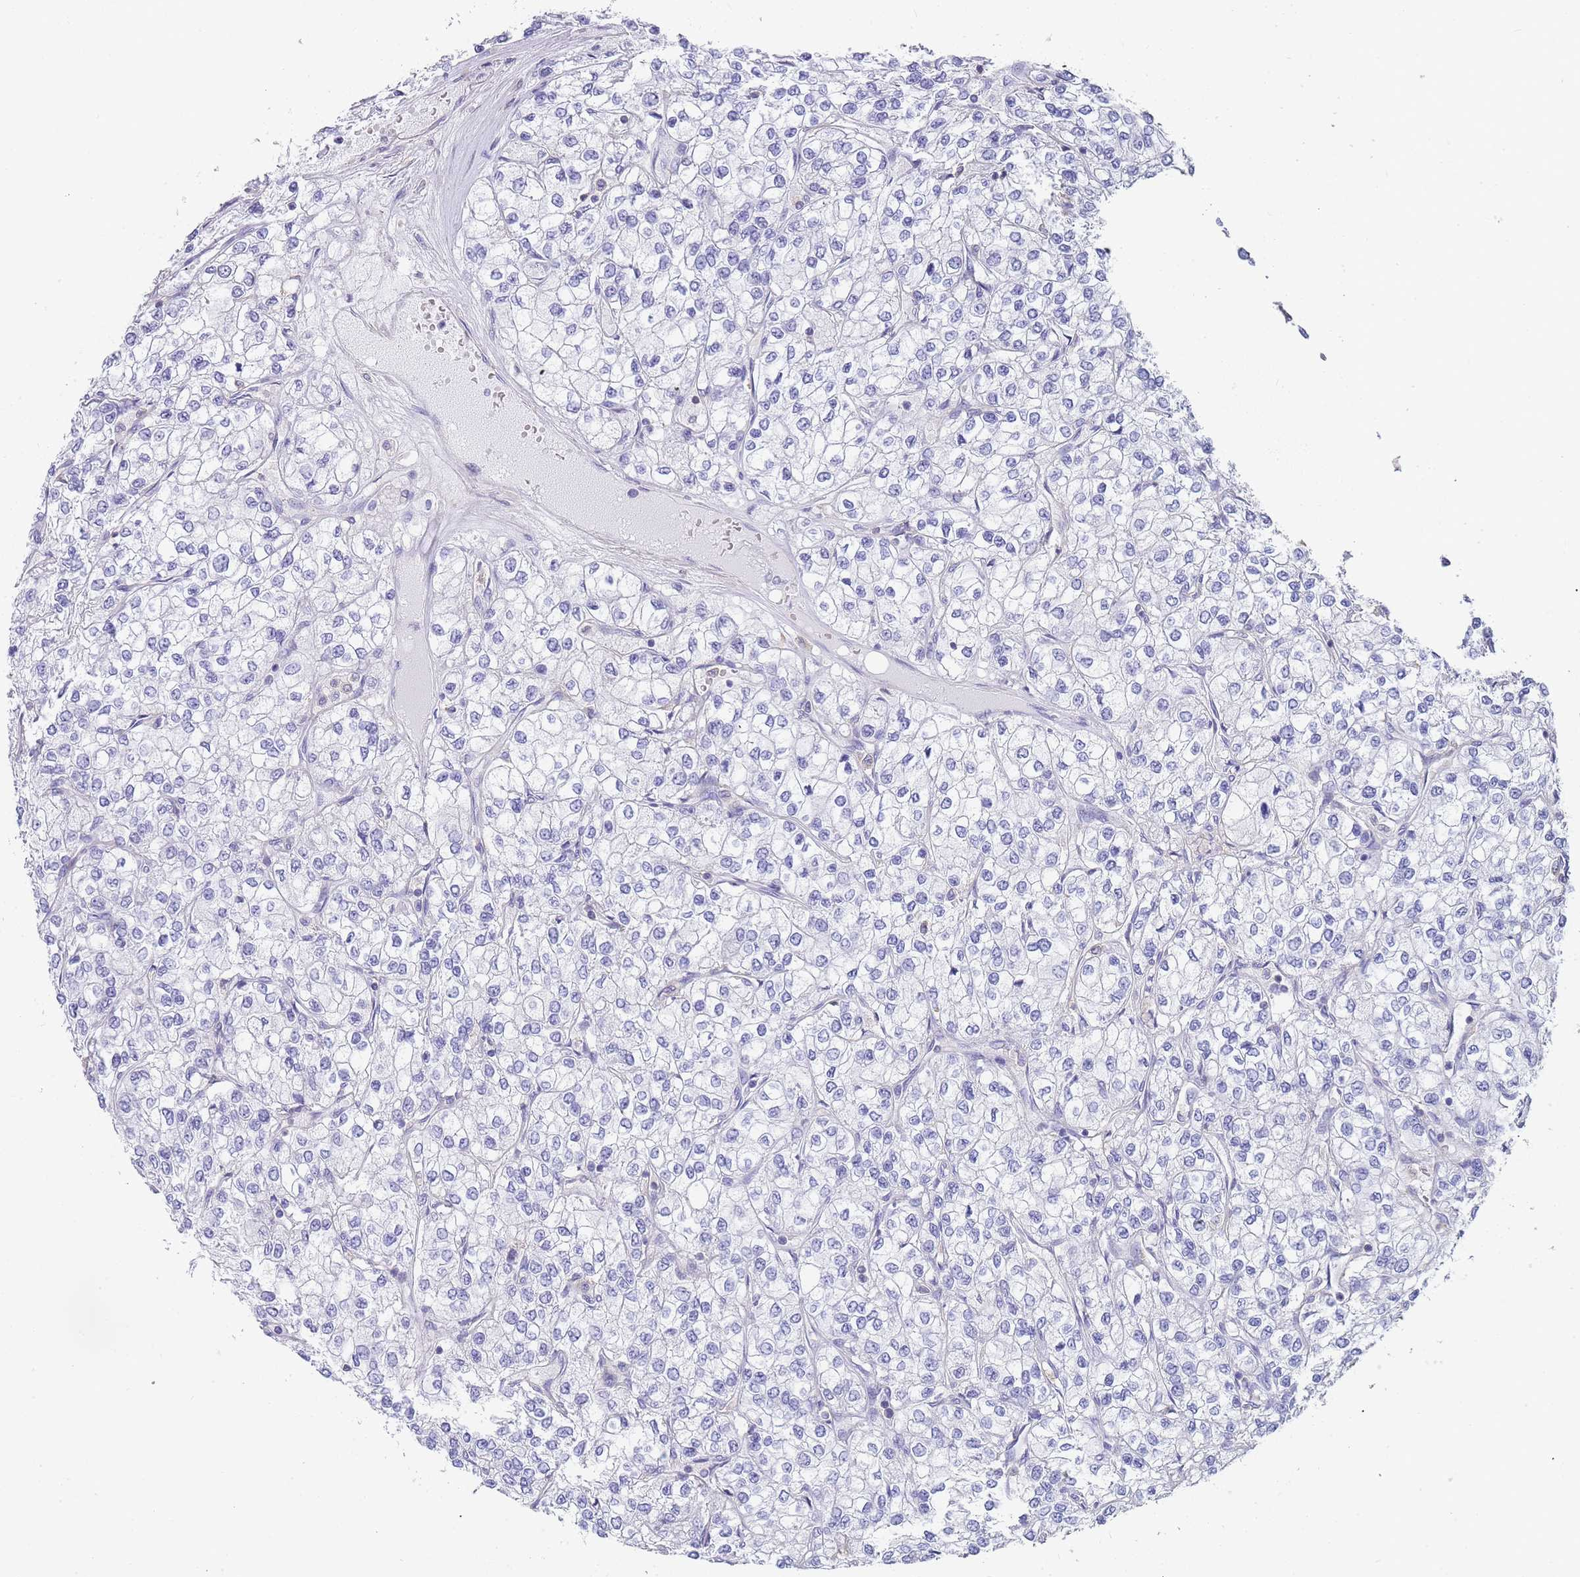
{"staining": {"intensity": "negative", "quantity": "none", "location": "none"}, "tissue": "renal cancer", "cell_type": "Tumor cells", "image_type": "cancer", "snomed": [{"axis": "morphology", "description": "Adenocarcinoma, NOS"}, {"axis": "topography", "description": "Kidney"}], "caption": "The image exhibits no staining of tumor cells in renal cancer (adenocarcinoma).", "gene": "NOP14", "patient": {"sex": "male", "age": 80}}